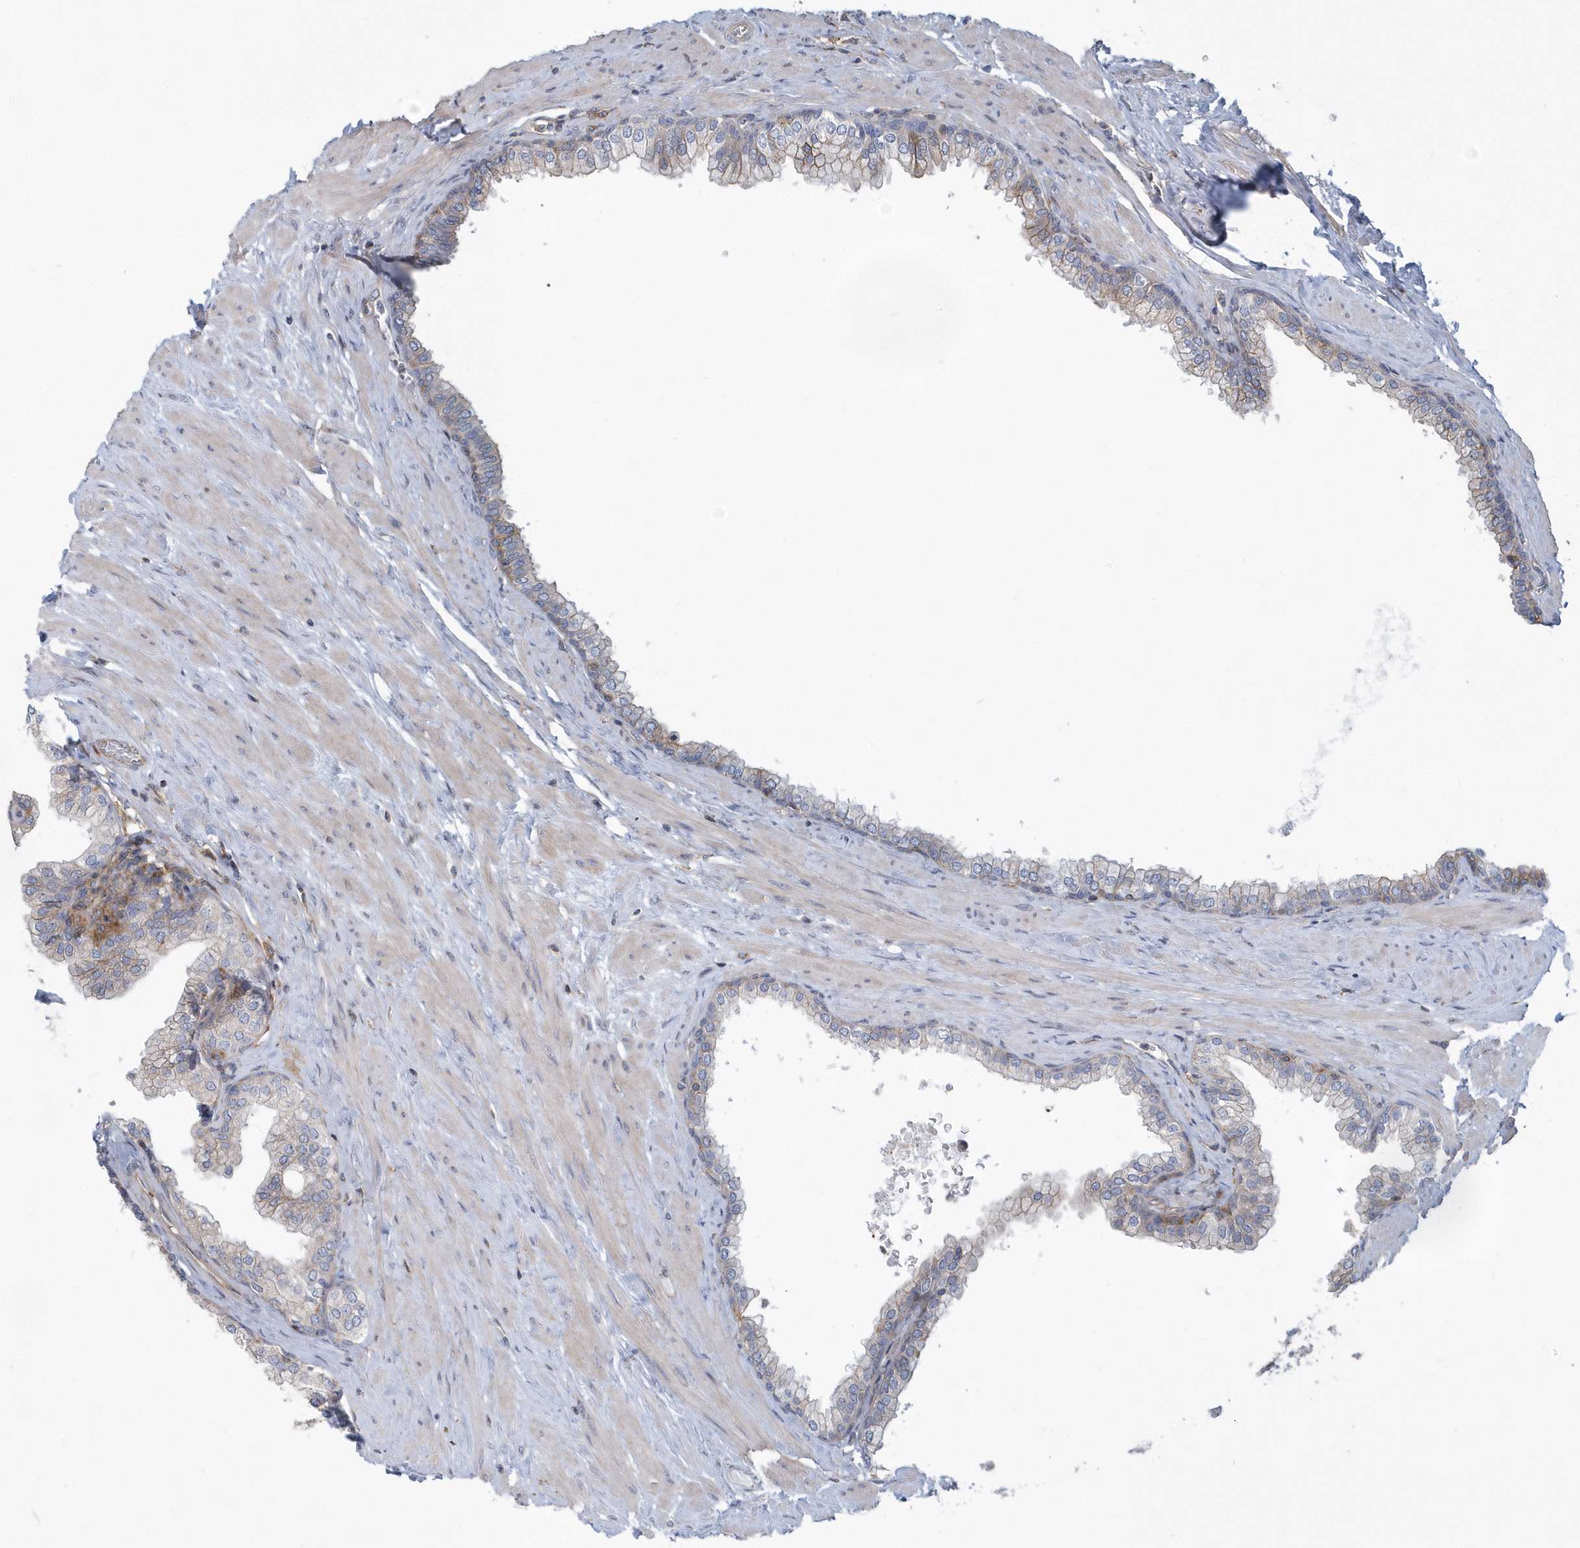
{"staining": {"intensity": "moderate", "quantity": "<25%", "location": "cytoplasmic/membranous"}, "tissue": "prostate", "cell_type": "Glandular cells", "image_type": "normal", "snomed": [{"axis": "morphology", "description": "Normal tissue, NOS"}, {"axis": "morphology", "description": "Urothelial carcinoma, Low grade"}, {"axis": "topography", "description": "Urinary bladder"}, {"axis": "topography", "description": "Prostate"}], "caption": "The immunohistochemical stain labels moderate cytoplasmic/membranous expression in glandular cells of benign prostate. (Stains: DAB (3,3'-diaminobenzidine) in brown, nuclei in blue, Microscopy: brightfield microscopy at high magnification).", "gene": "ARAP2", "patient": {"sex": "male", "age": 60}}